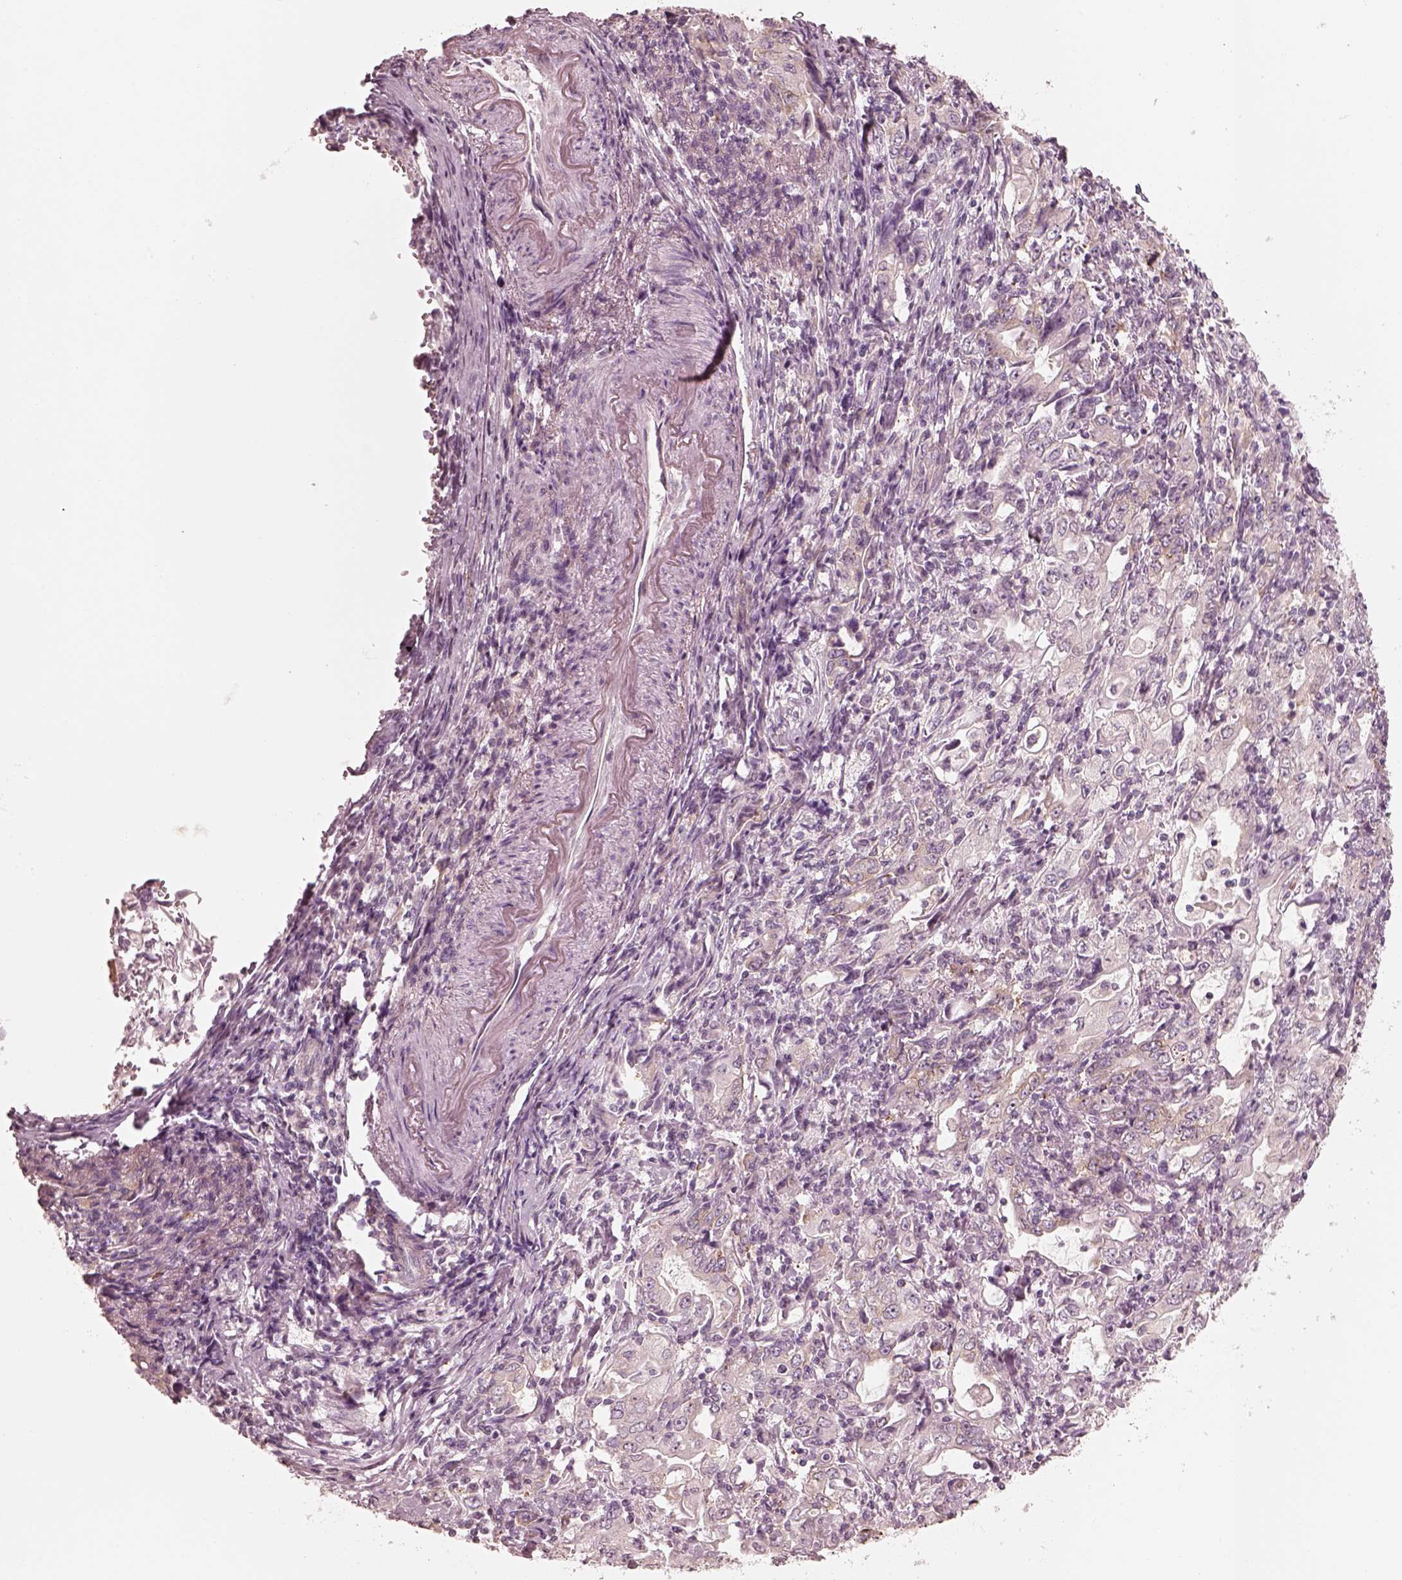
{"staining": {"intensity": "negative", "quantity": "none", "location": "none"}, "tissue": "stomach cancer", "cell_type": "Tumor cells", "image_type": "cancer", "snomed": [{"axis": "morphology", "description": "Adenocarcinoma, NOS"}, {"axis": "topography", "description": "Stomach, lower"}], "caption": "Protein analysis of stomach adenocarcinoma displays no significant staining in tumor cells. (Stains: DAB IHC with hematoxylin counter stain, Microscopy: brightfield microscopy at high magnification).", "gene": "RAB3C", "patient": {"sex": "female", "age": 72}}